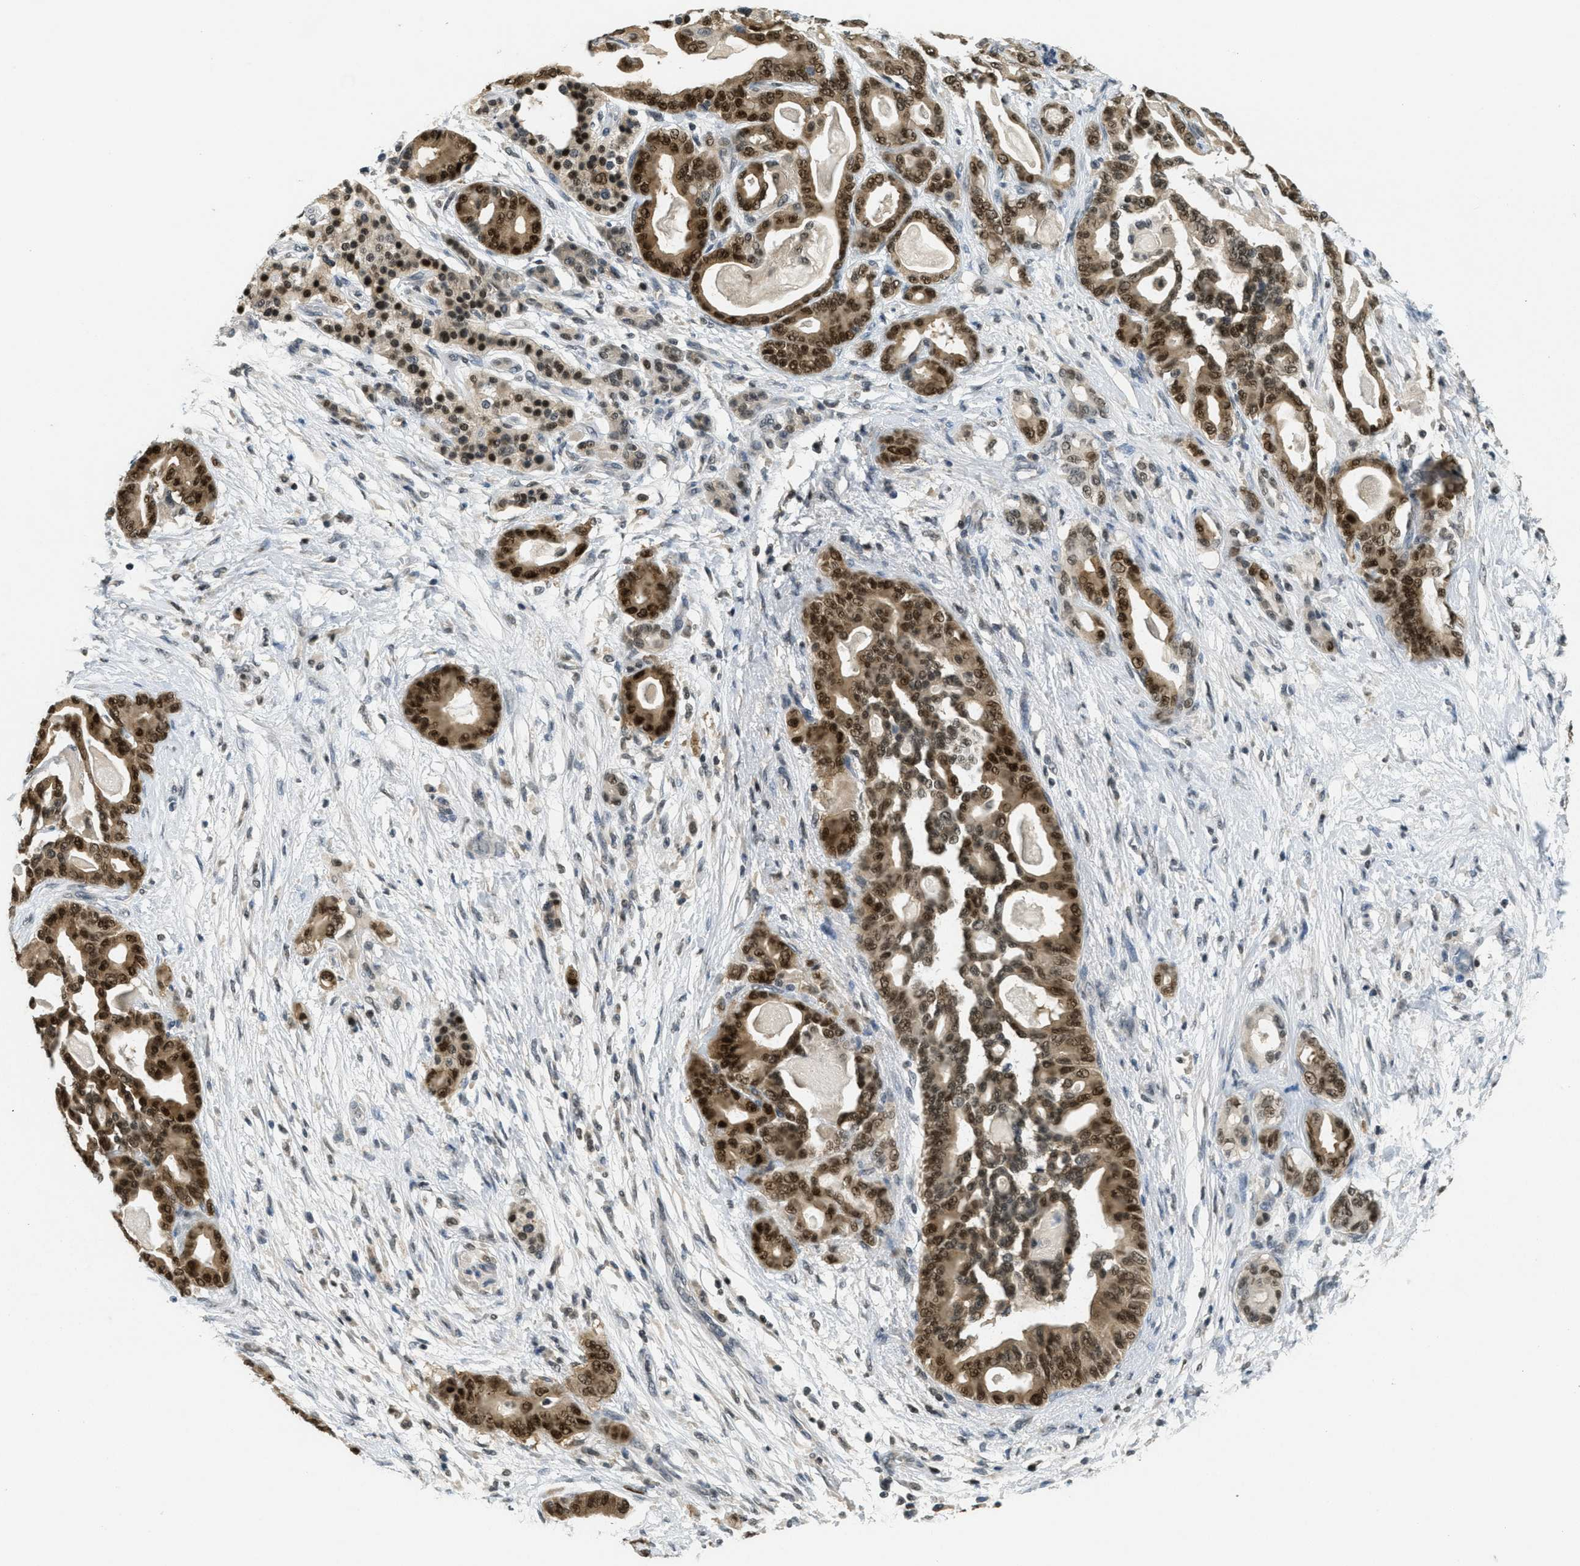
{"staining": {"intensity": "strong", "quantity": ">75%", "location": "cytoplasmic/membranous,nuclear"}, "tissue": "pancreatic cancer", "cell_type": "Tumor cells", "image_type": "cancer", "snomed": [{"axis": "morphology", "description": "Adenocarcinoma, NOS"}, {"axis": "topography", "description": "Pancreas"}], "caption": "Pancreatic adenocarcinoma was stained to show a protein in brown. There is high levels of strong cytoplasmic/membranous and nuclear expression in about >75% of tumor cells.", "gene": "DNAJB1", "patient": {"sex": "male", "age": 63}}